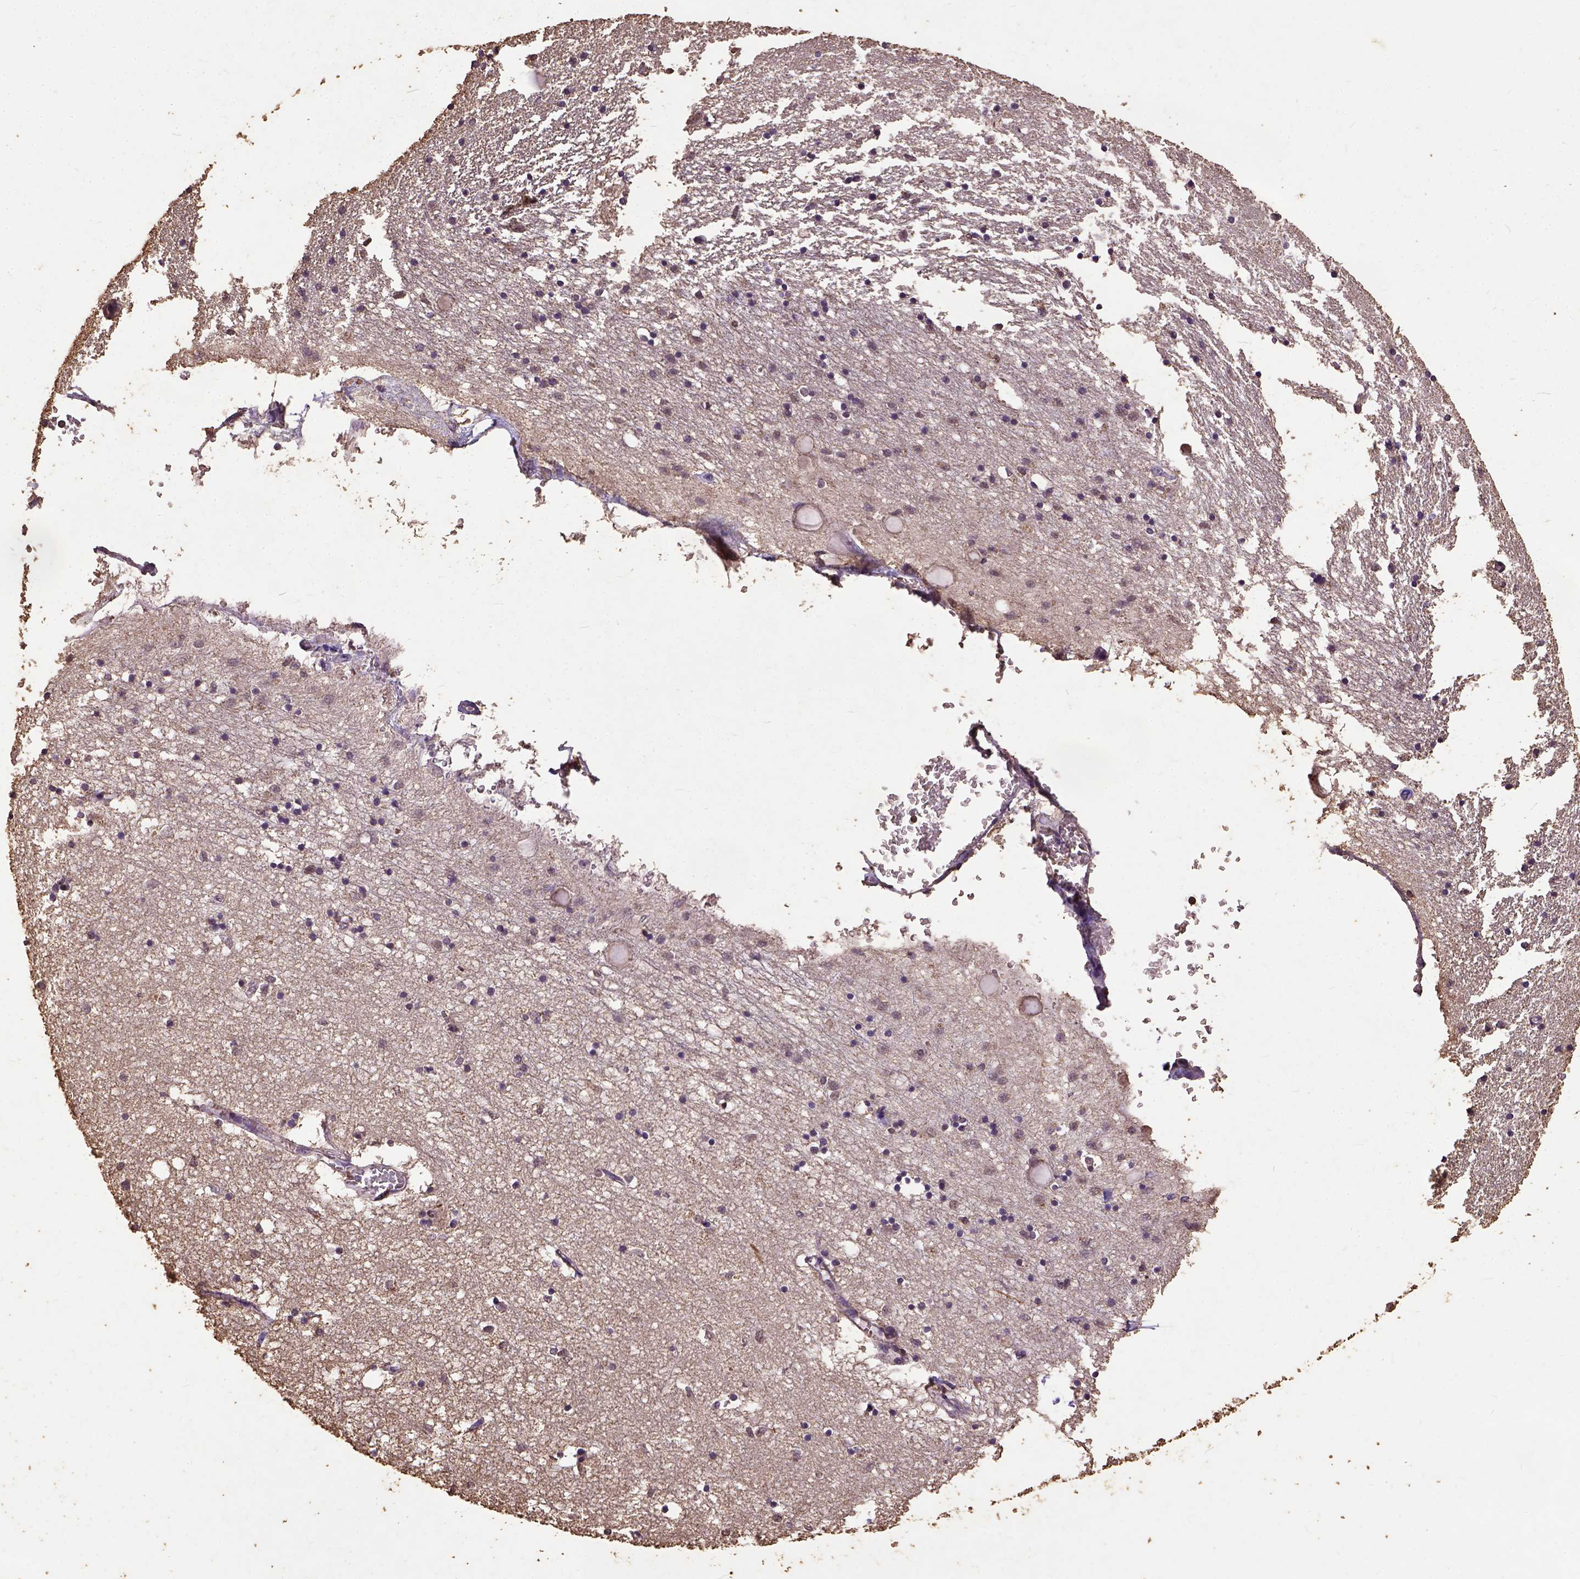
{"staining": {"intensity": "moderate", "quantity": "25%-75%", "location": "nuclear"}, "tissue": "hippocampus", "cell_type": "Glial cells", "image_type": "normal", "snomed": [{"axis": "morphology", "description": "Normal tissue, NOS"}, {"axis": "topography", "description": "Lateral ventricle wall"}, {"axis": "topography", "description": "Hippocampus"}], "caption": "This photomicrograph reveals unremarkable hippocampus stained with immunohistochemistry (IHC) to label a protein in brown. The nuclear of glial cells show moderate positivity for the protein. Nuclei are counter-stained blue.", "gene": "NACC1", "patient": {"sex": "female", "age": 63}}